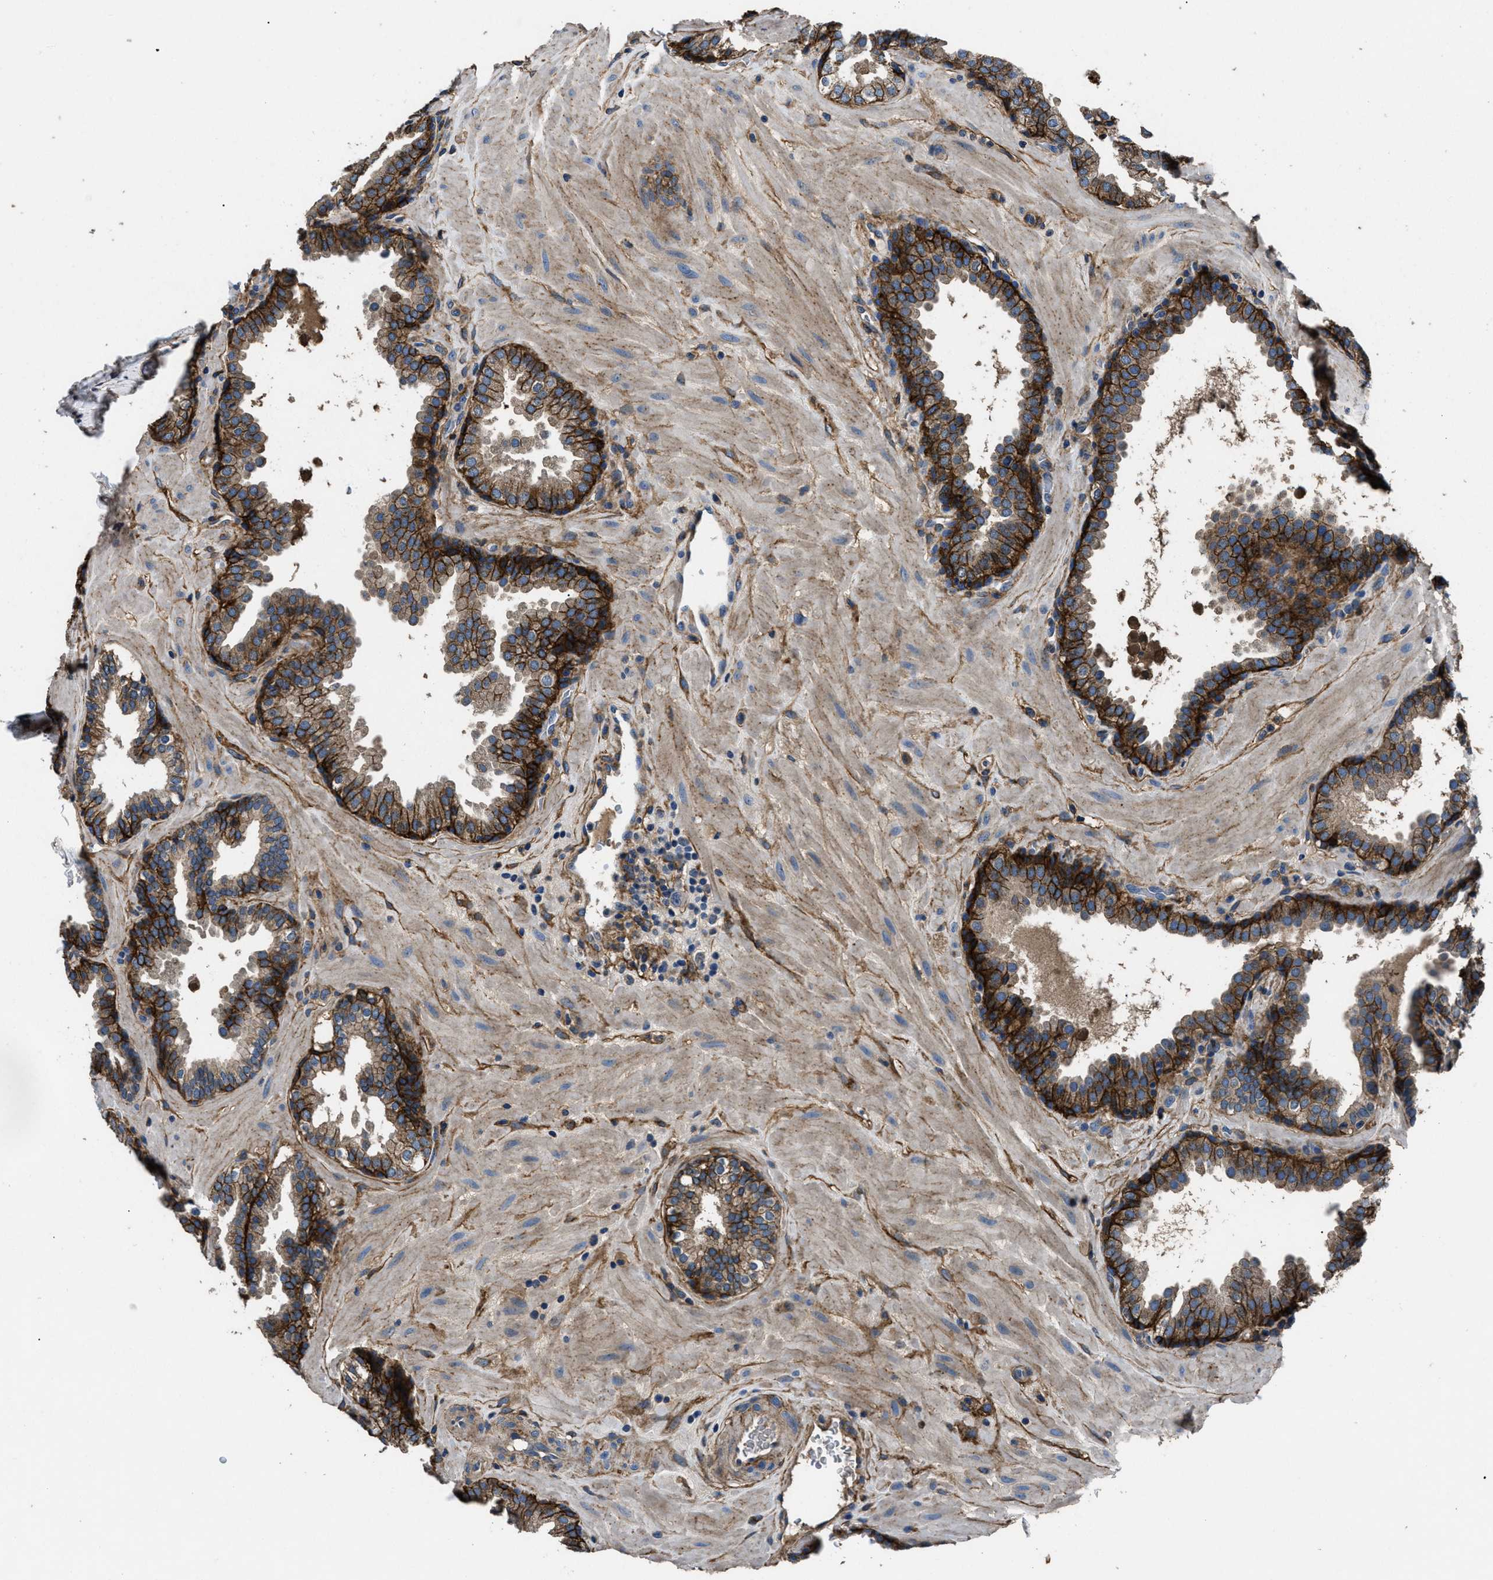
{"staining": {"intensity": "strong", "quantity": ">75%", "location": "cytoplasmic/membranous"}, "tissue": "prostate", "cell_type": "Glandular cells", "image_type": "normal", "snomed": [{"axis": "morphology", "description": "Normal tissue, NOS"}, {"axis": "topography", "description": "Prostate"}], "caption": "This micrograph displays immunohistochemistry (IHC) staining of benign human prostate, with high strong cytoplasmic/membranous positivity in about >75% of glandular cells.", "gene": "CD276", "patient": {"sex": "male", "age": 51}}